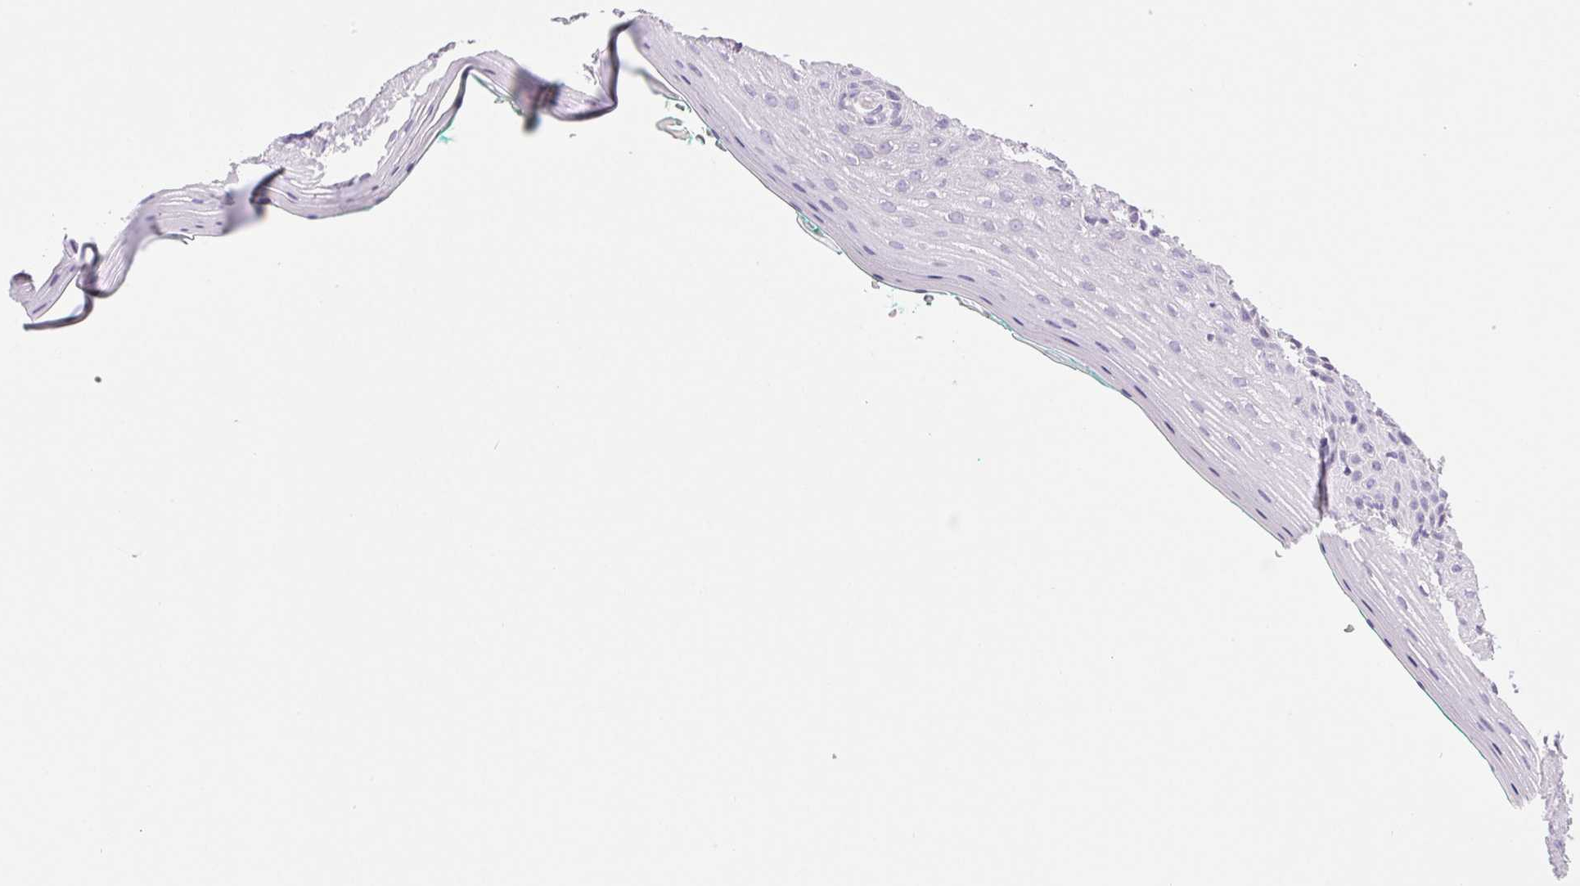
{"staining": {"intensity": "negative", "quantity": "none", "location": "none"}, "tissue": "vagina", "cell_type": "Squamous epithelial cells", "image_type": "normal", "snomed": [{"axis": "morphology", "description": "Normal tissue, NOS"}, {"axis": "topography", "description": "Vagina"}], "caption": "The image demonstrates no significant positivity in squamous epithelial cells of vagina.", "gene": "IFIT1B", "patient": {"sex": "female", "age": 42}}